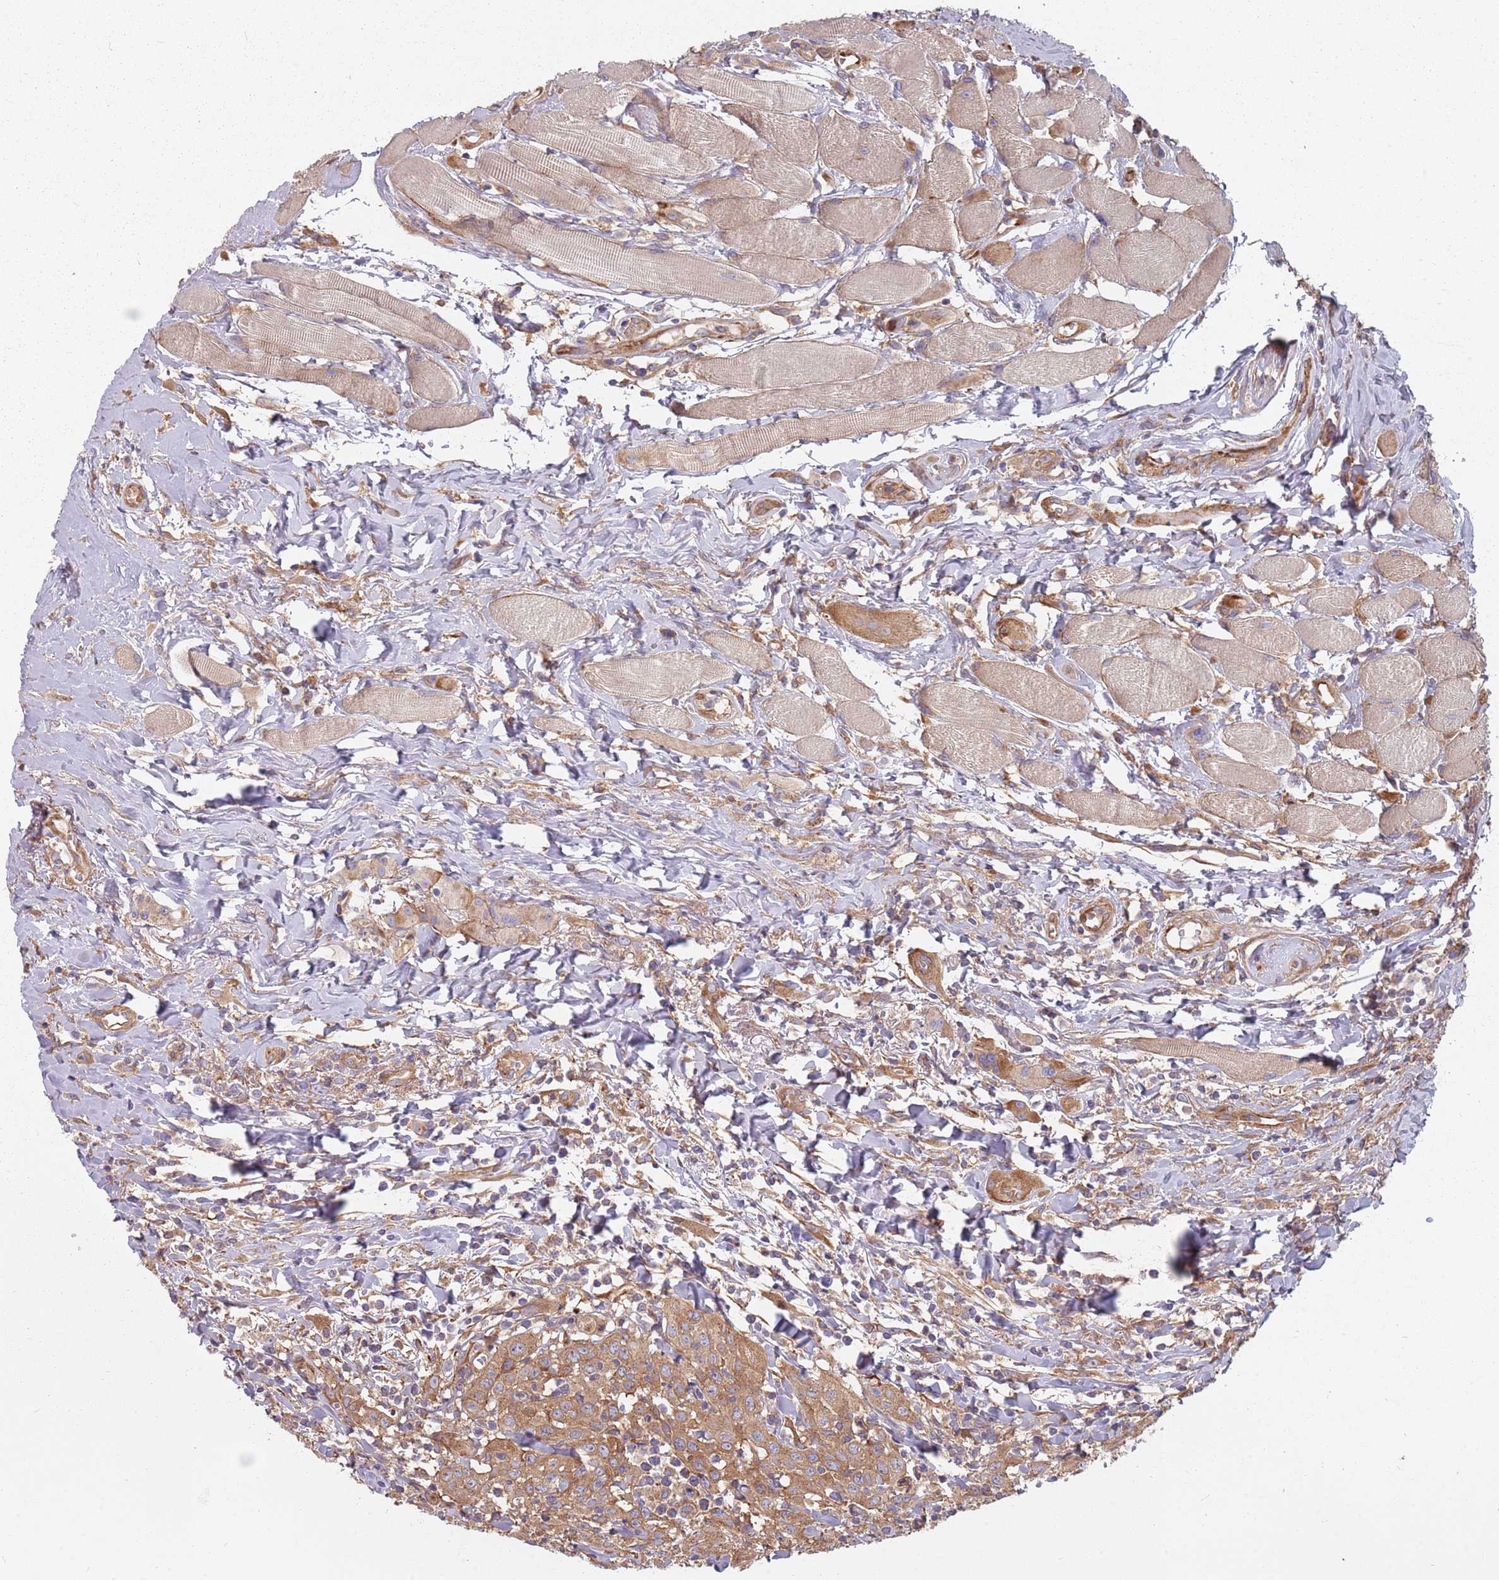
{"staining": {"intensity": "moderate", "quantity": ">75%", "location": "cytoplasmic/membranous"}, "tissue": "head and neck cancer", "cell_type": "Tumor cells", "image_type": "cancer", "snomed": [{"axis": "morphology", "description": "Normal tissue, NOS"}, {"axis": "morphology", "description": "Squamous cell carcinoma, NOS"}, {"axis": "topography", "description": "Oral tissue"}, {"axis": "topography", "description": "Head-Neck"}], "caption": "Brown immunohistochemical staining in head and neck squamous cell carcinoma exhibits moderate cytoplasmic/membranous expression in about >75% of tumor cells.", "gene": "SPDL1", "patient": {"sex": "female", "age": 70}}